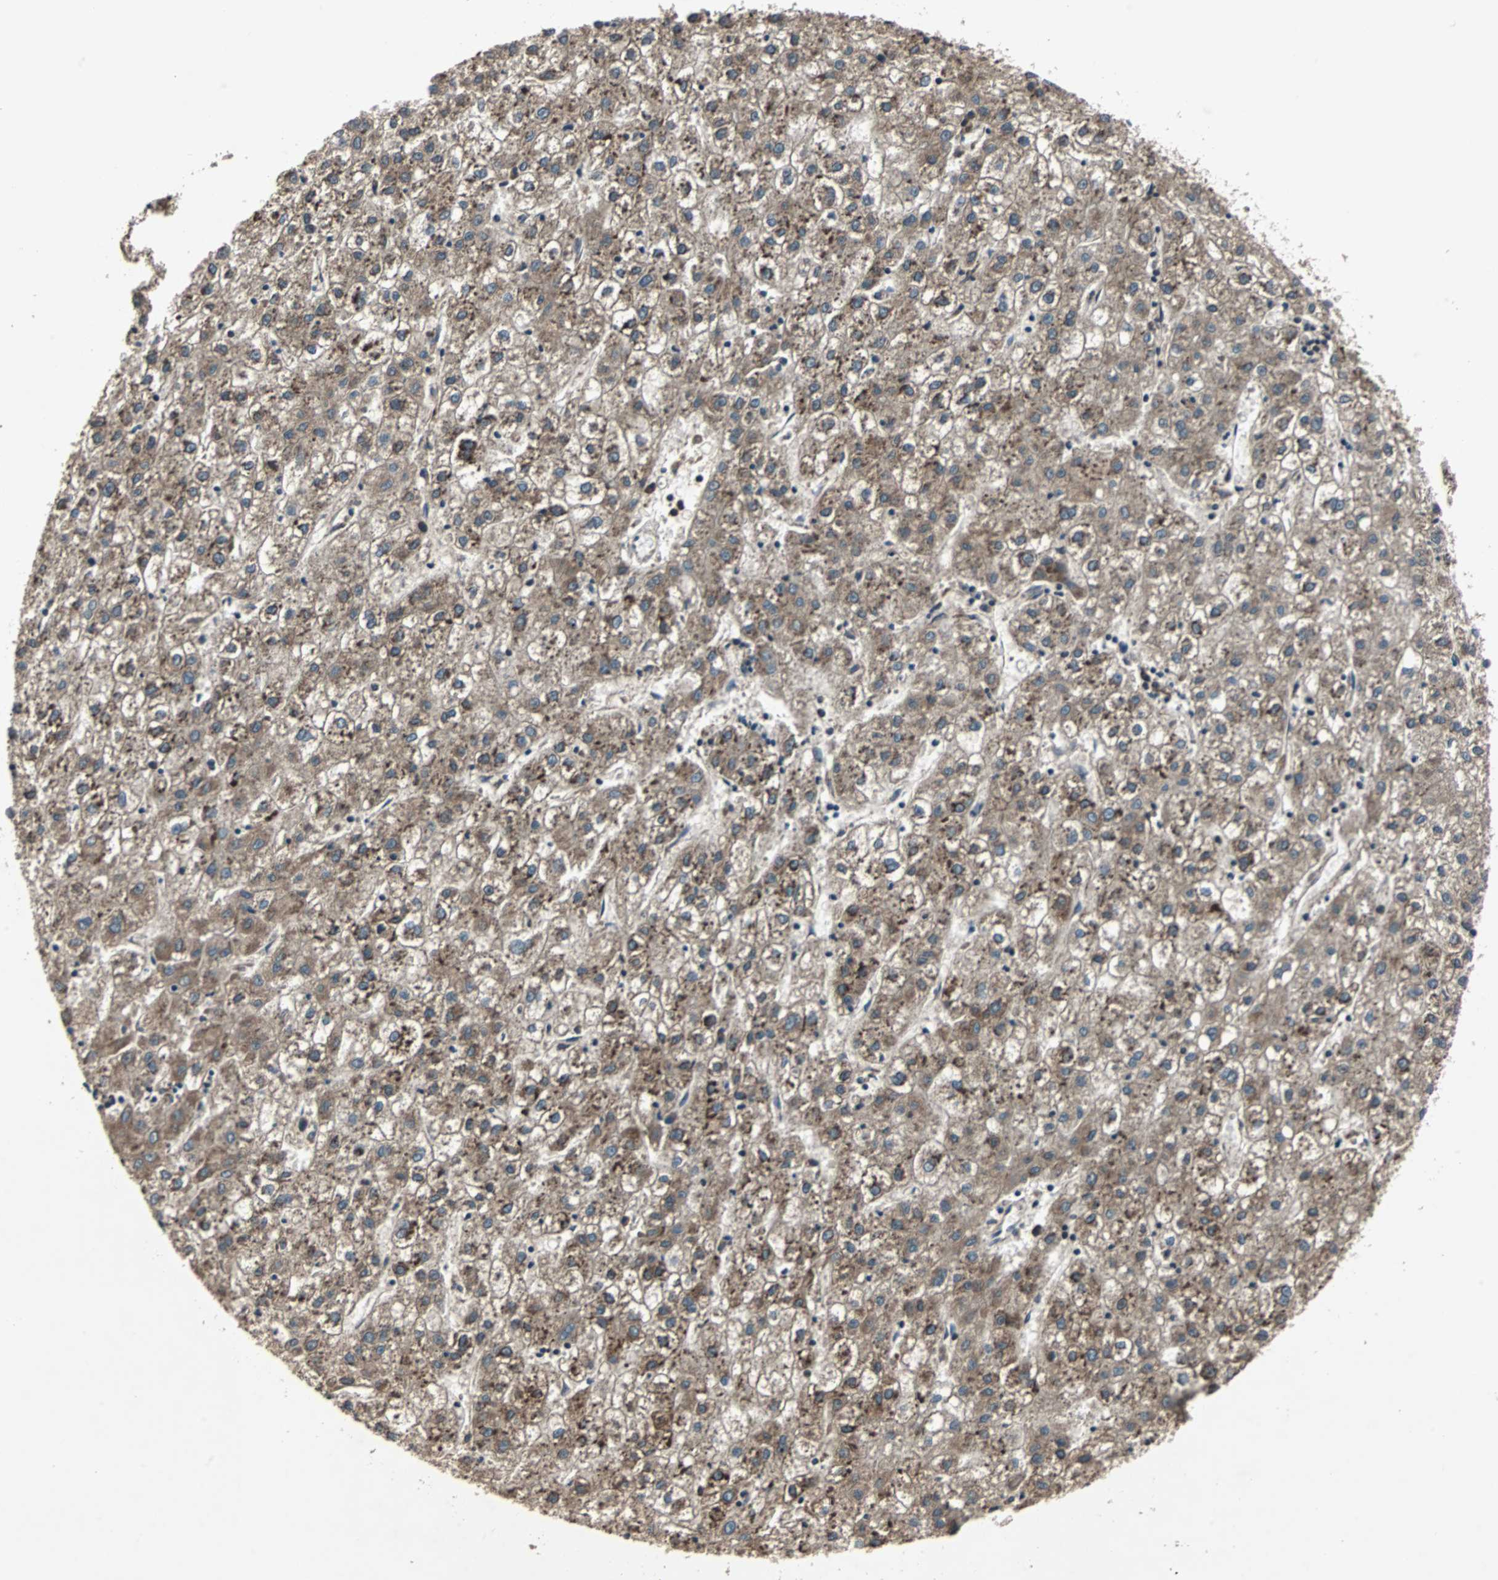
{"staining": {"intensity": "moderate", "quantity": ">75%", "location": "cytoplasmic/membranous"}, "tissue": "liver cancer", "cell_type": "Tumor cells", "image_type": "cancer", "snomed": [{"axis": "morphology", "description": "Carcinoma, Hepatocellular, NOS"}, {"axis": "topography", "description": "Liver"}], "caption": "A micrograph showing moderate cytoplasmic/membranous staining in about >75% of tumor cells in hepatocellular carcinoma (liver), as visualized by brown immunohistochemical staining.", "gene": "RAB7A", "patient": {"sex": "male", "age": 72}}